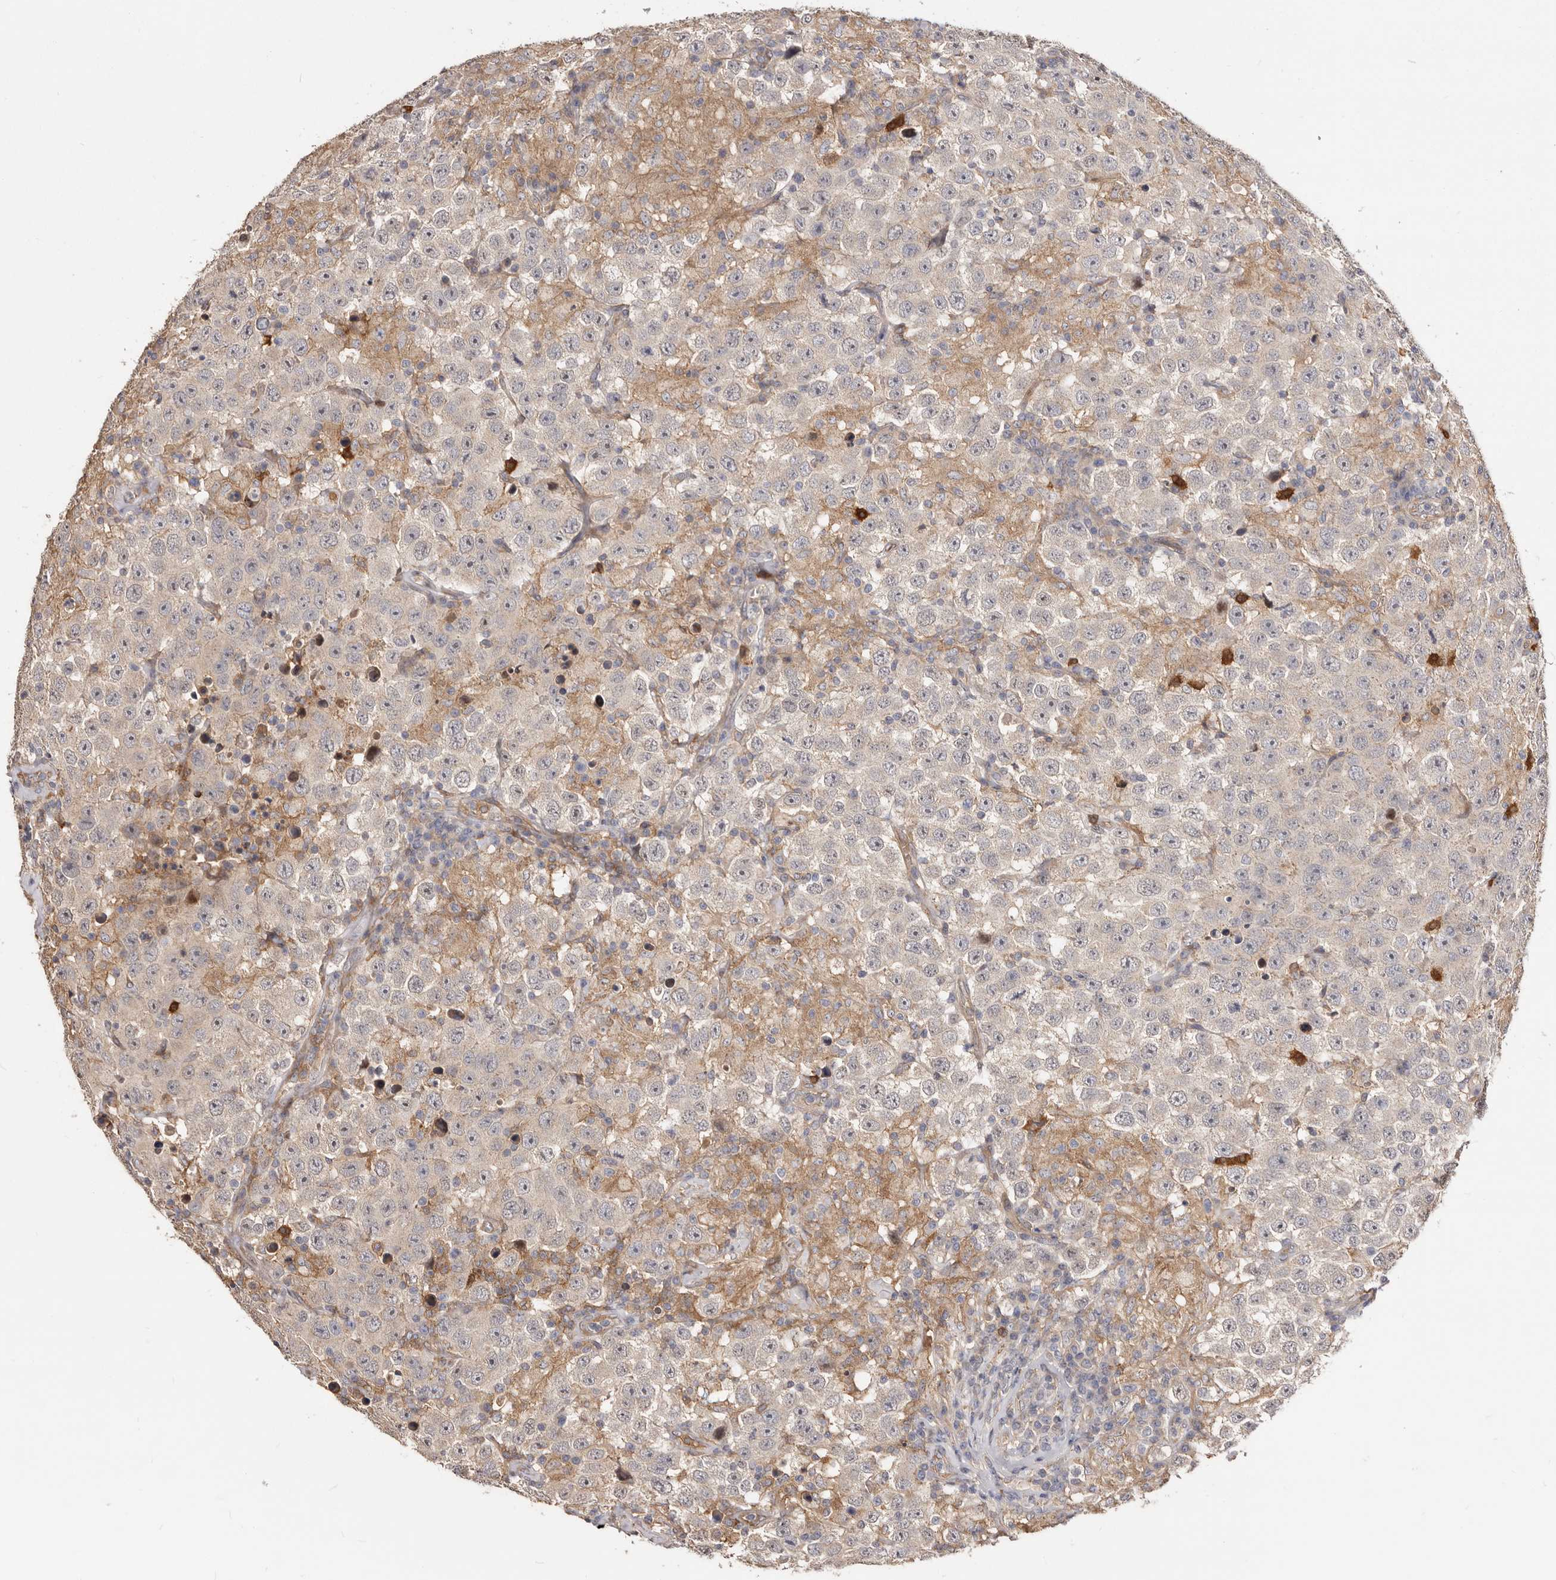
{"staining": {"intensity": "weak", "quantity": "25%-75%", "location": "cytoplasmic/membranous"}, "tissue": "testis cancer", "cell_type": "Tumor cells", "image_type": "cancer", "snomed": [{"axis": "morphology", "description": "Seminoma, NOS"}, {"axis": "topography", "description": "Testis"}], "caption": "Testis seminoma stained for a protein (brown) demonstrates weak cytoplasmic/membranous positive expression in about 25%-75% of tumor cells.", "gene": "LRRC25", "patient": {"sex": "male", "age": 41}}